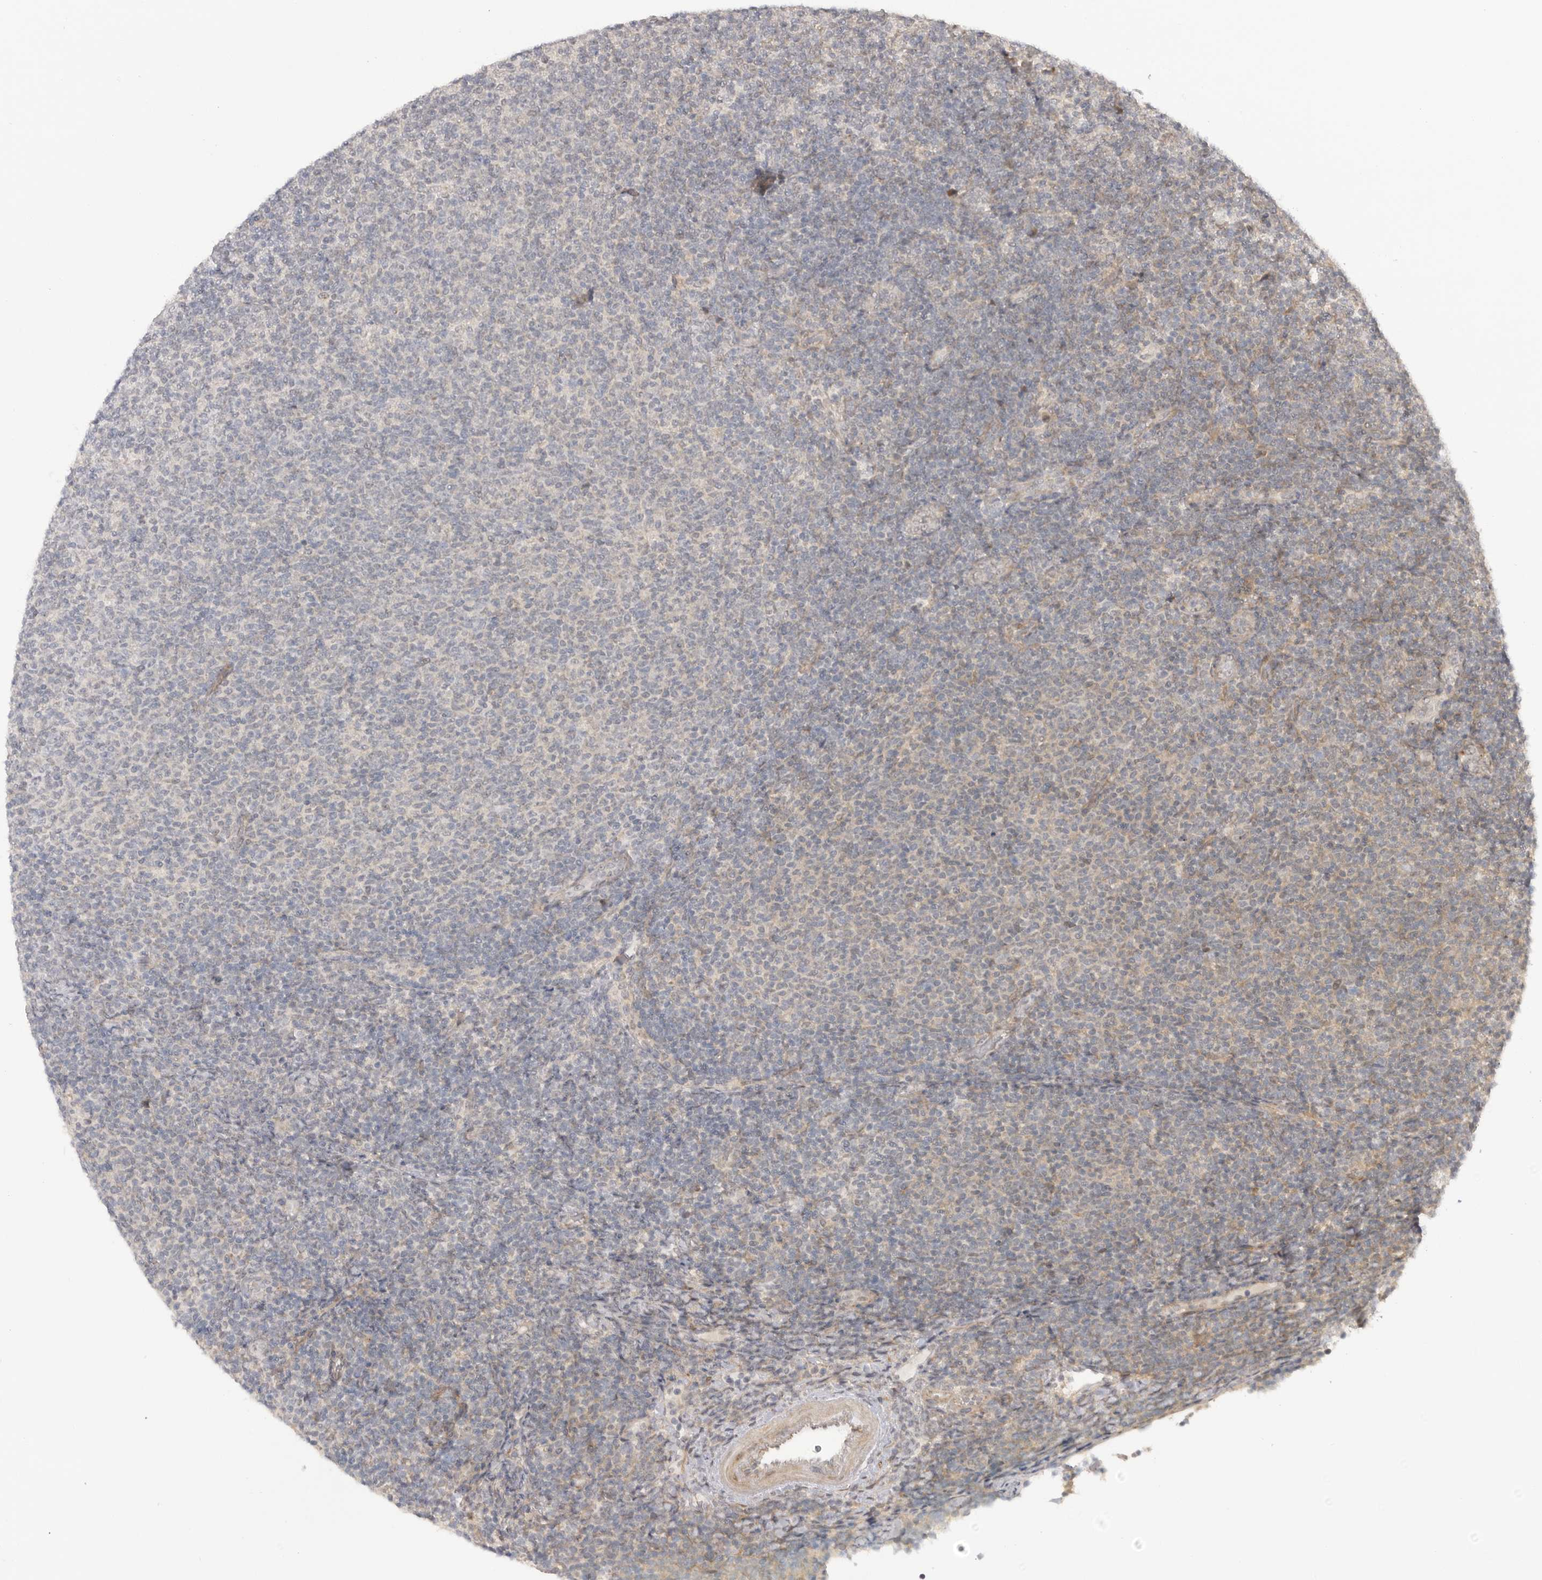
{"staining": {"intensity": "negative", "quantity": "none", "location": "none"}, "tissue": "lymphoma", "cell_type": "Tumor cells", "image_type": "cancer", "snomed": [{"axis": "morphology", "description": "Malignant lymphoma, non-Hodgkin's type, Low grade"}, {"axis": "topography", "description": "Lymph node"}], "caption": "Immunohistochemistry (IHC) photomicrograph of human malignant lymphoma, non-Hodgkin's type (low-grade) stained for a protein (brown), which demonstrates no expression in tumor cells.", "gene": "GGT6", "patient": {"sex": "male", "age": 66}}